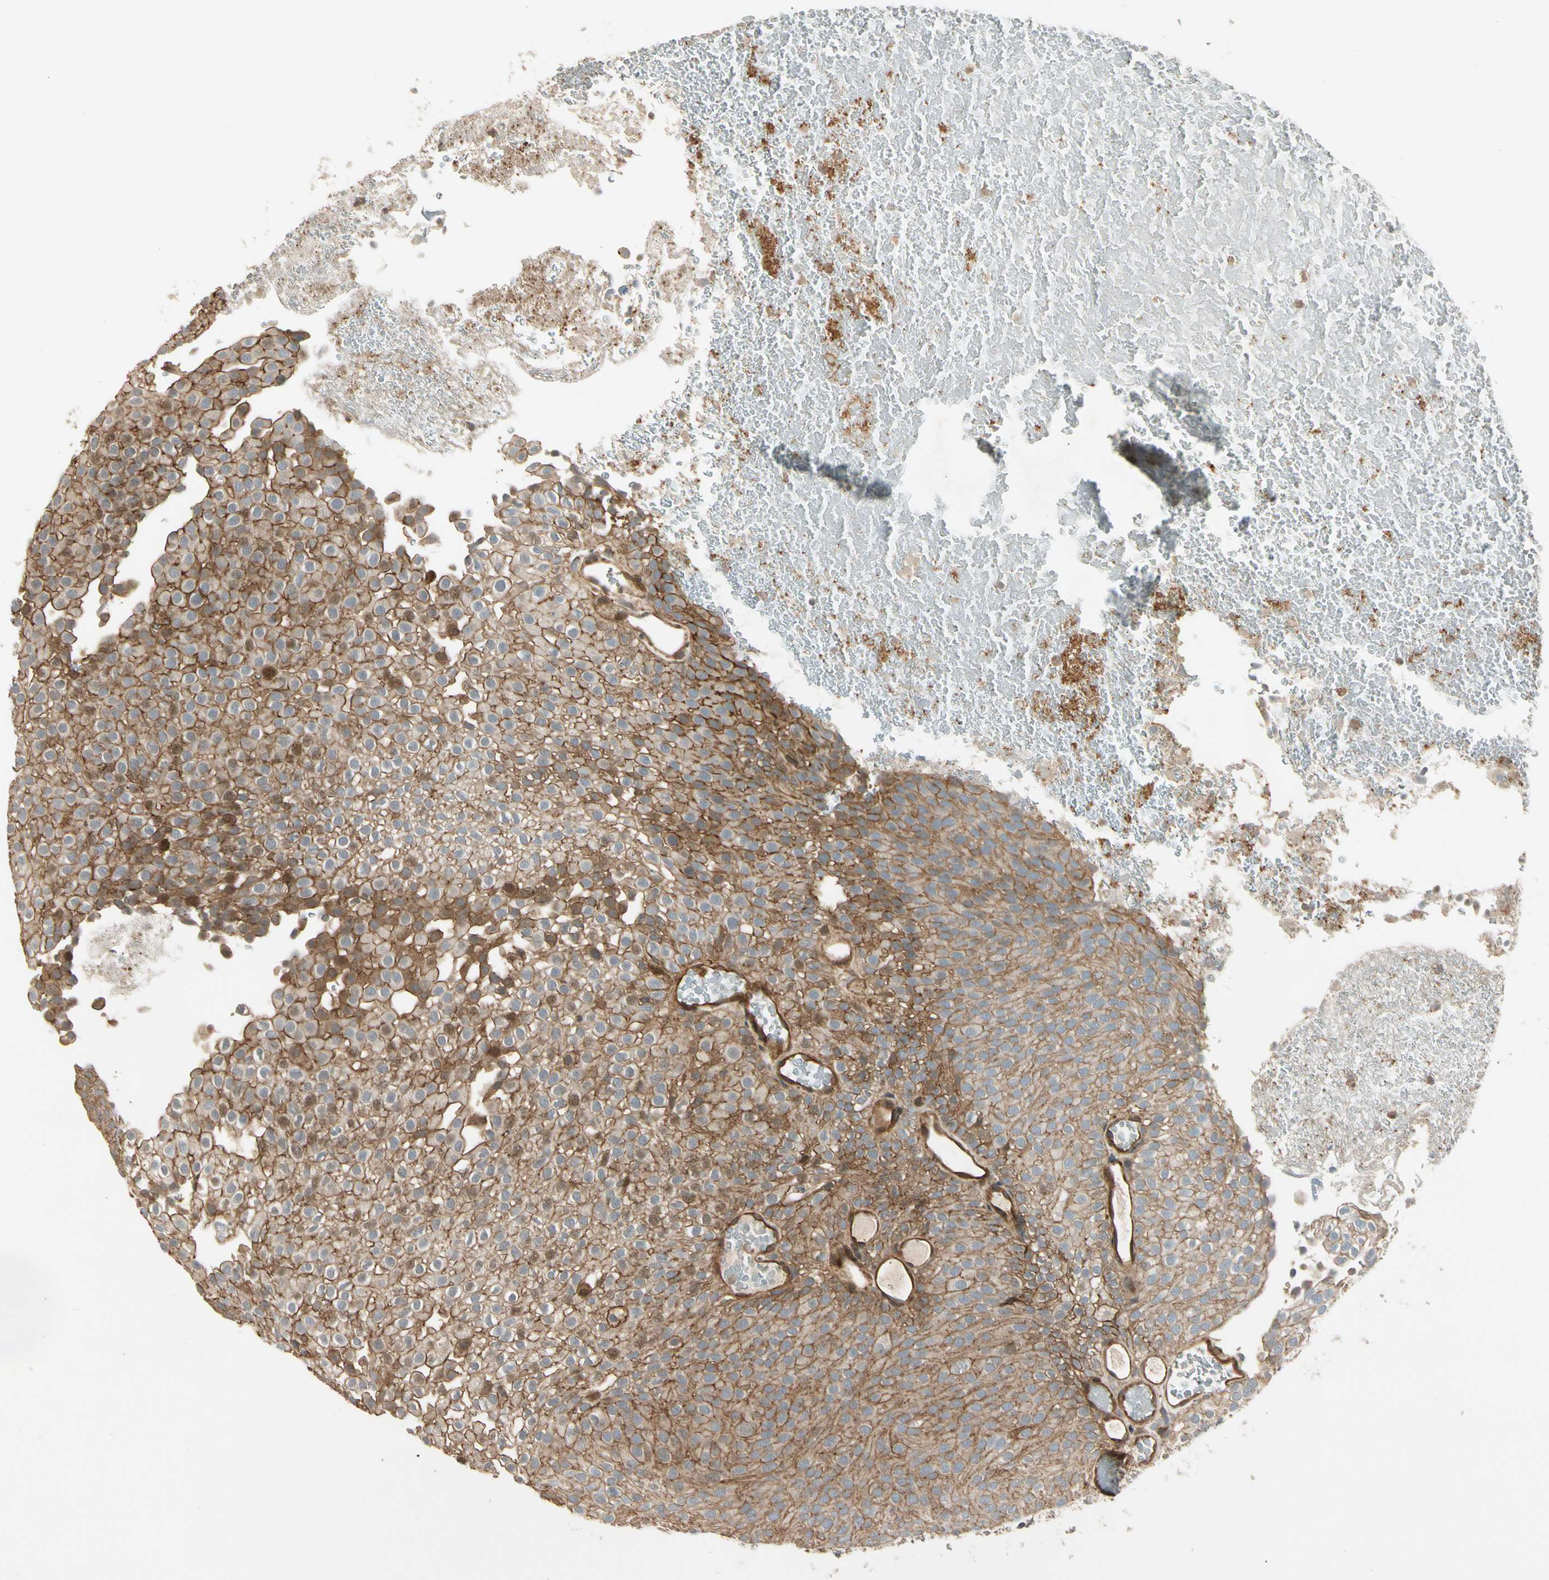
{"staining": {"intensity": "moderate", "quantity": ">75%", "location": "cytoplasmic/membranous"}, "tissue": "urothelial cancer", "cell_type": "Tumor cells", "image_type": "cancer", "snomed": [{"axis": "morphology", "description": "Urothelial carcinoma, Low grade"}, {"axis": "topography", "description": "Urinary bladder"}], "caption": "The immunohistochemical stain labels moderate cytoplasmic/membranous expression in tumor cells of urothelial cancer tissue.", "gene": "ROCK2", "patient": {"sex": "male", "age": 78}}